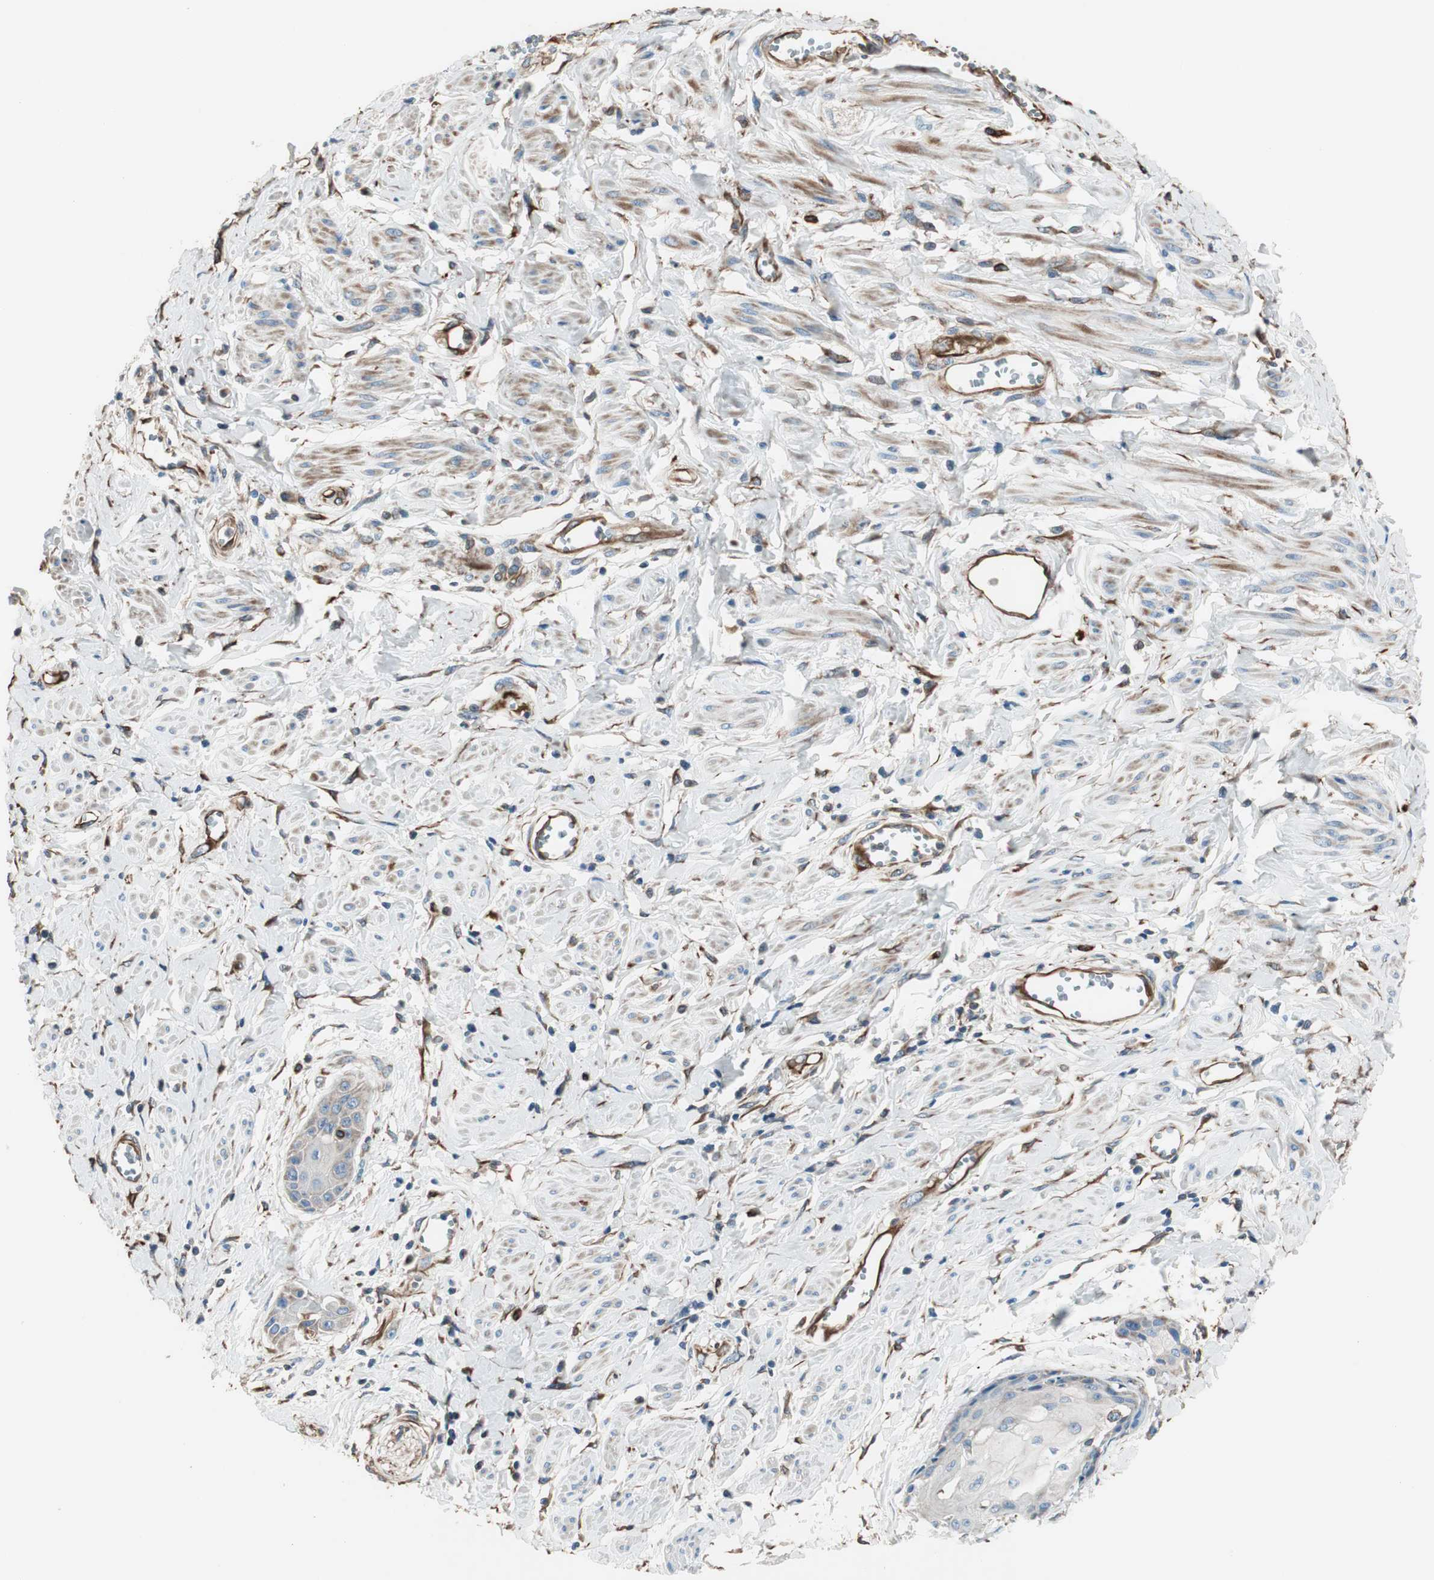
{"staining": {"intensity": "negative", "quantity": "none", "location": "none"}, "tissue": "cervical cancer", "cell_type": "Tumor cells", "image_type": "cancer", "snomed": [{"axis": "morphology", "description": "Squamous cell carcinoma, NOS"}, {"axis": "topography", "description": "Cervix"}], "caption": "IHC photomicrograph of cervical squamous cell carcinoma stained for a protein (brown), which demonstrates no staining in tumor cells. (Brightfield microscopy of DAB (3,3'-diaminobenzidine) immunohistochemistry (IHC) at high magnification).", "gene": "SRCIN1", "patient": {"sex": "female", "age": 57}}